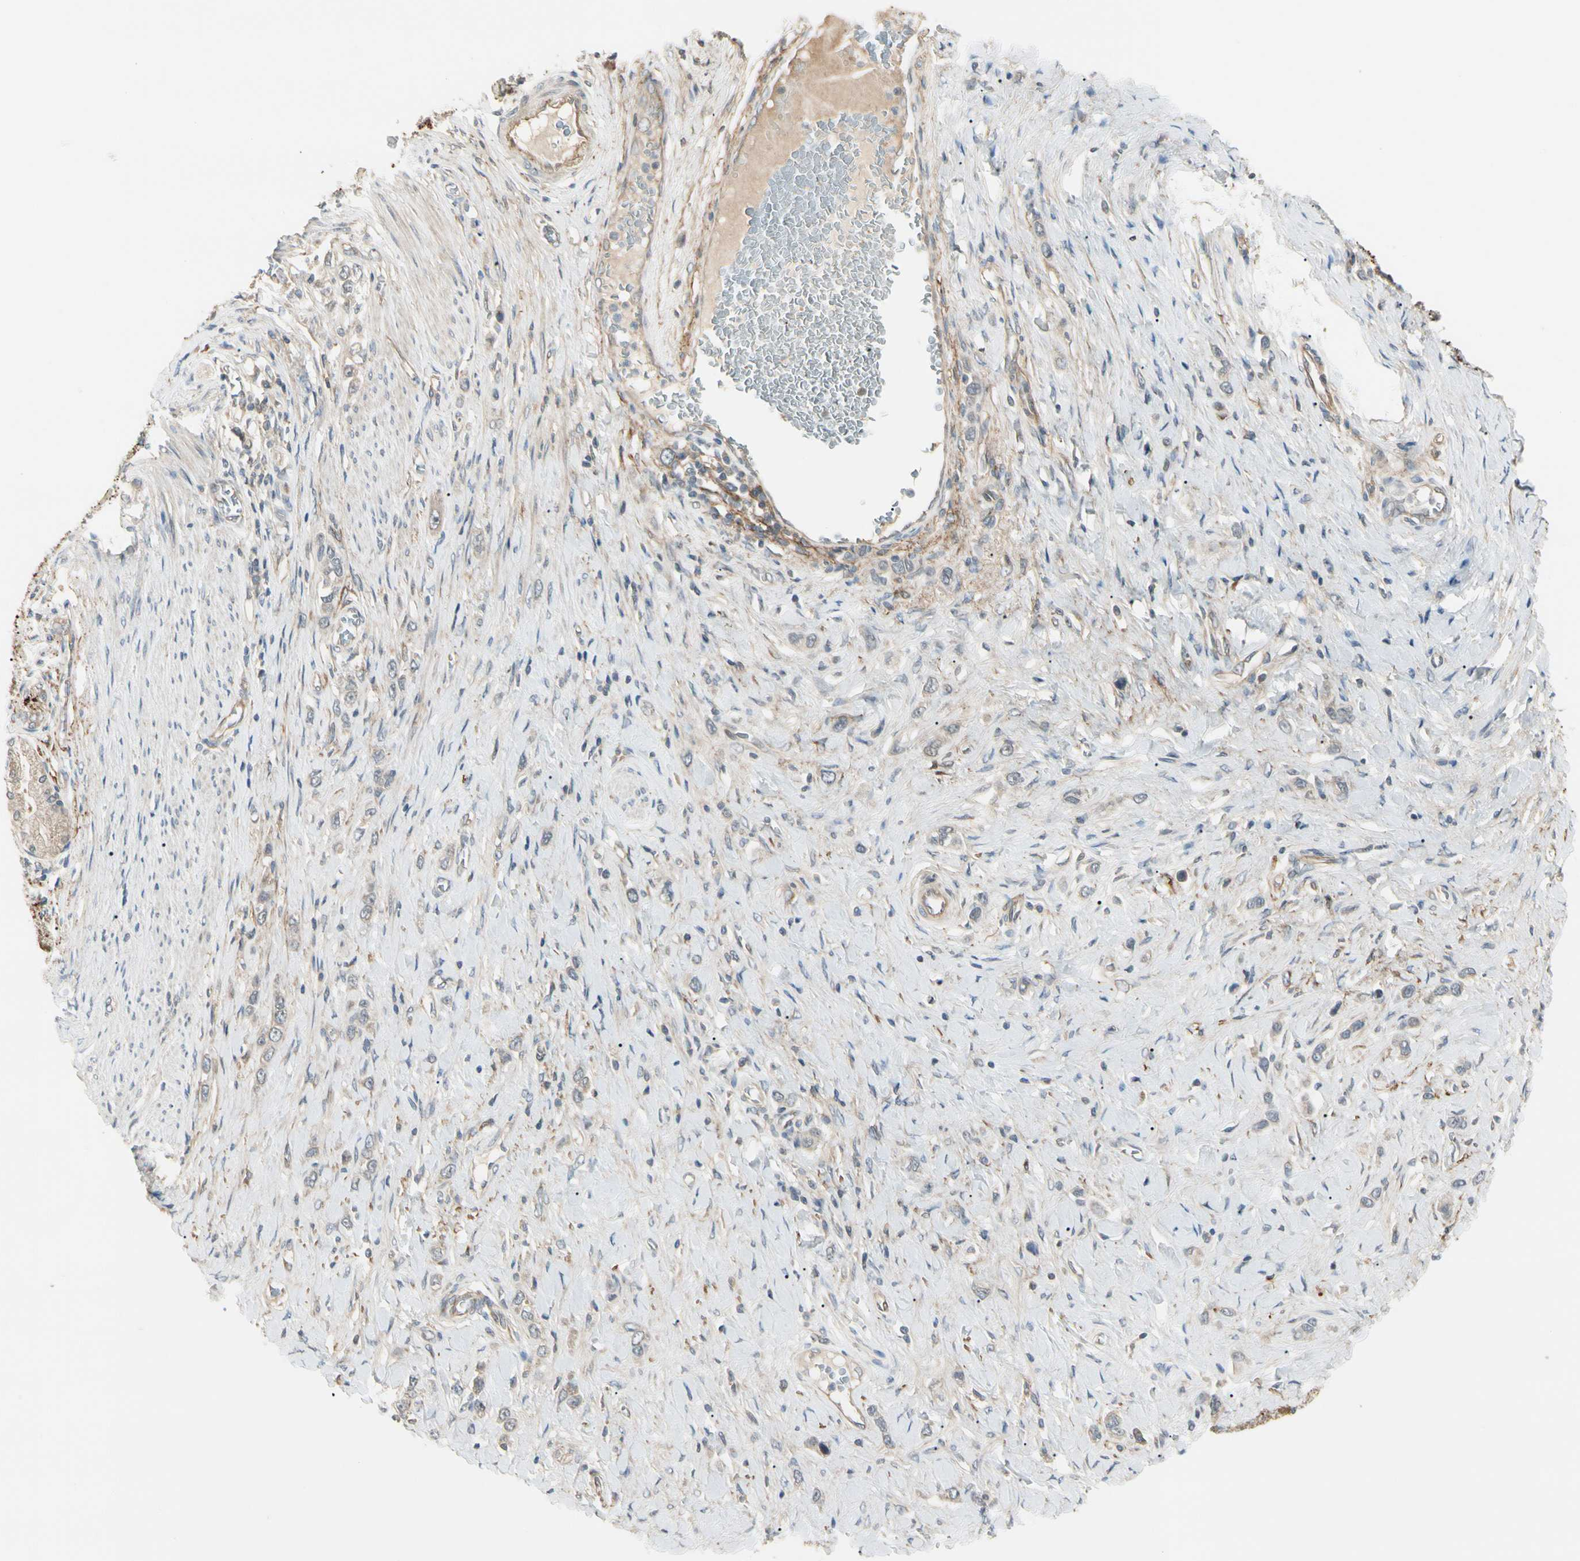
{"staining": {"intensity": "weak", "quantity": ">75%", "location": "cytoplasmic/membranous"}, "tissue": "stomach cancer", "cell_type": "Tumor cells", "image_type": "cancer", "snomed": [{"axis": "morphology", "description": "Normal tissue, NOS"}, {"axis": "morphology", "description": "Adenocarcinoma, NOS"}, {"axis": "topography", "description": "Stomach, upper"}, {"axis": "topography", "description": "Stomach"}], "caption": "Immunohistochemical staining of adenocarcinoma (stomach) exhibits weak cytoplasmic/membranous protein positivity in approximately >75% of tumor cells. (Brightfield microscopy of DAB IHC at high magnification).", "gene": "F2R", "patient": {"sex": "female", "age": 65}}